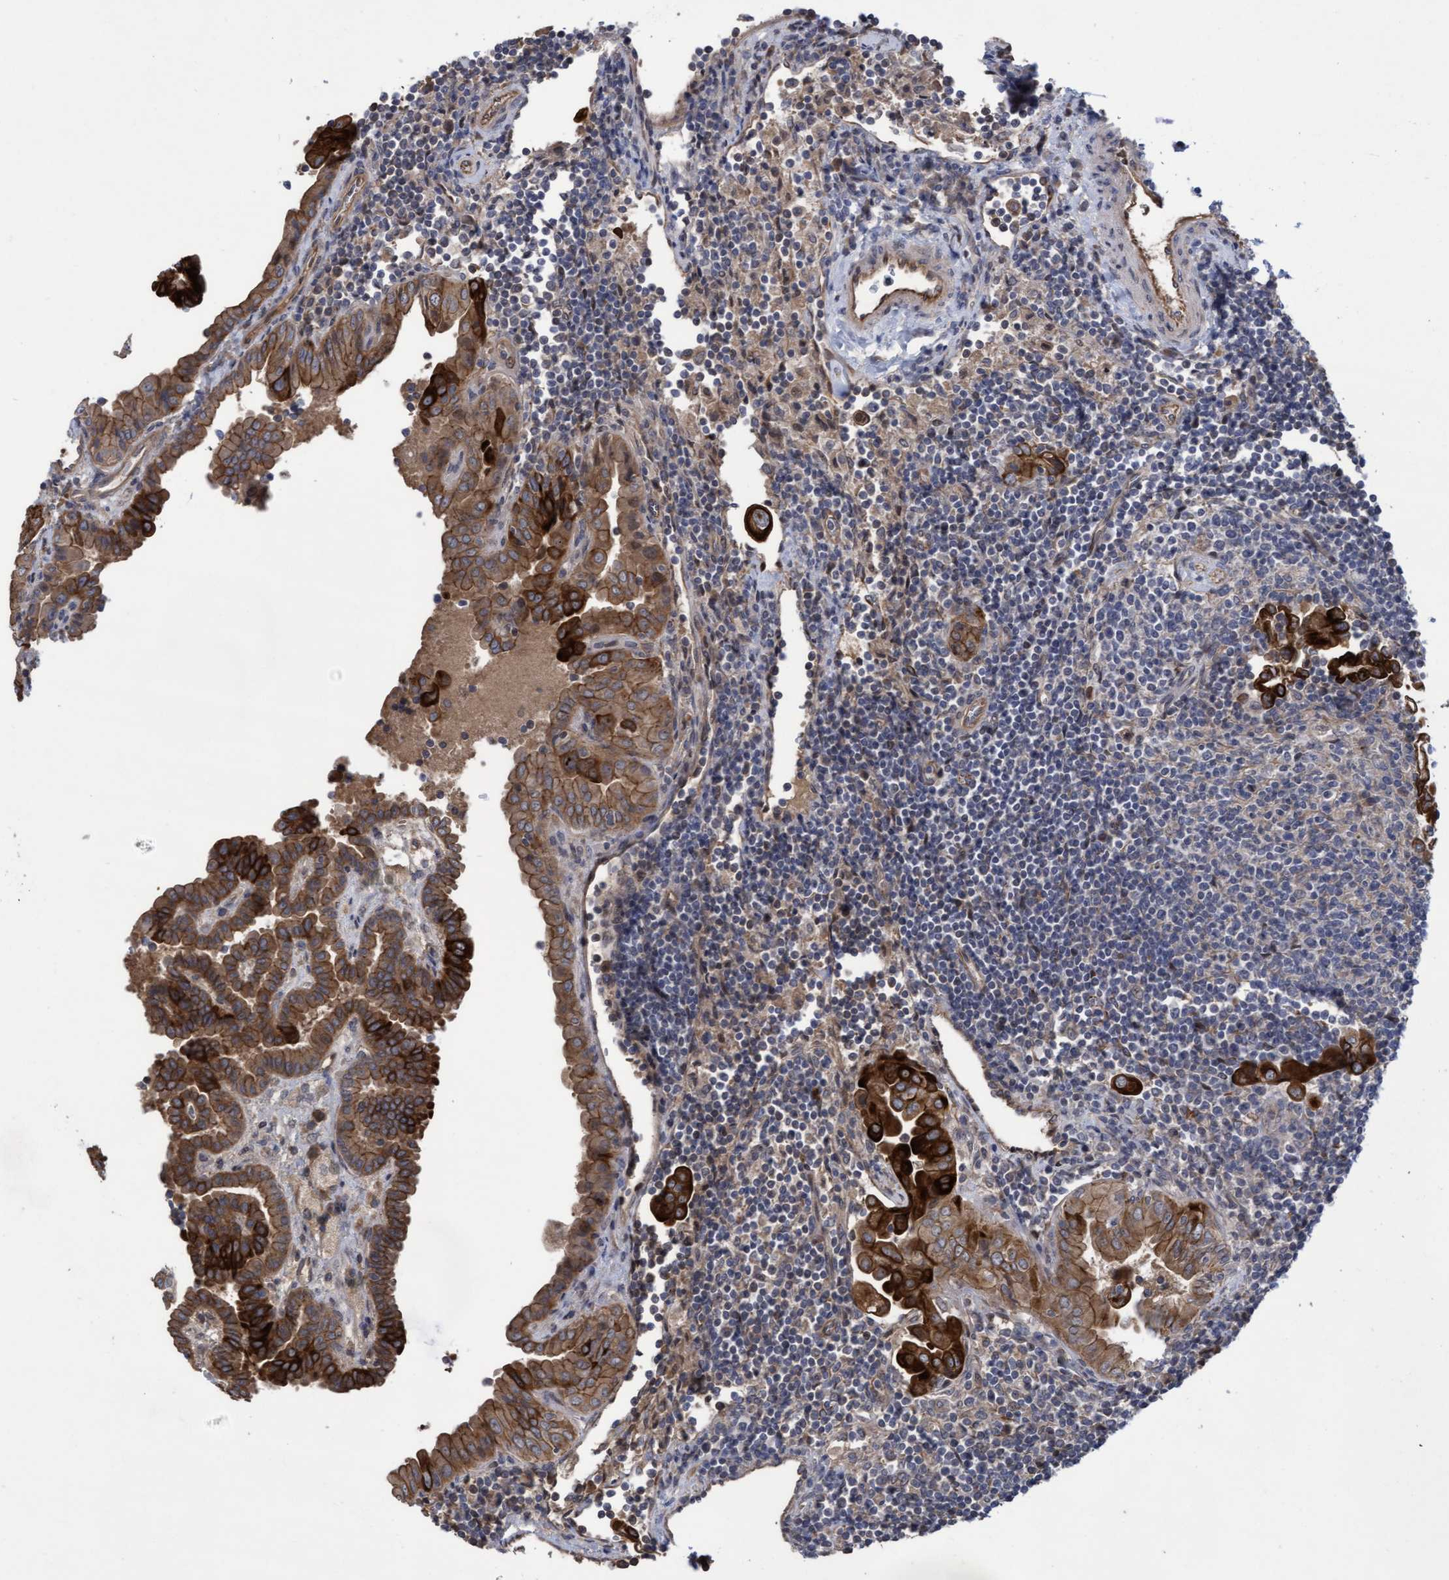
{"staining": {"intensity": "strong", "quantity": ">75%", "location": "cytoplasmic/membranous"}, "tissue": "thyroid cancer", "cell_type": "Tumor cells", "image_type": "cancer", "snomed": [{"axis": "morphology", "description": "Papillary adenocarcinoma, NOS"}, {"axis": "topography", "description": "Thyroid gland"}], "caption": "Protein expression analysis of human thyroid cancer reveals strong cytoplasmic/membranous positivity in about >75% of tumor cells.", "gene": "COBL", "patient": {"sex": "male", "age": 33}}